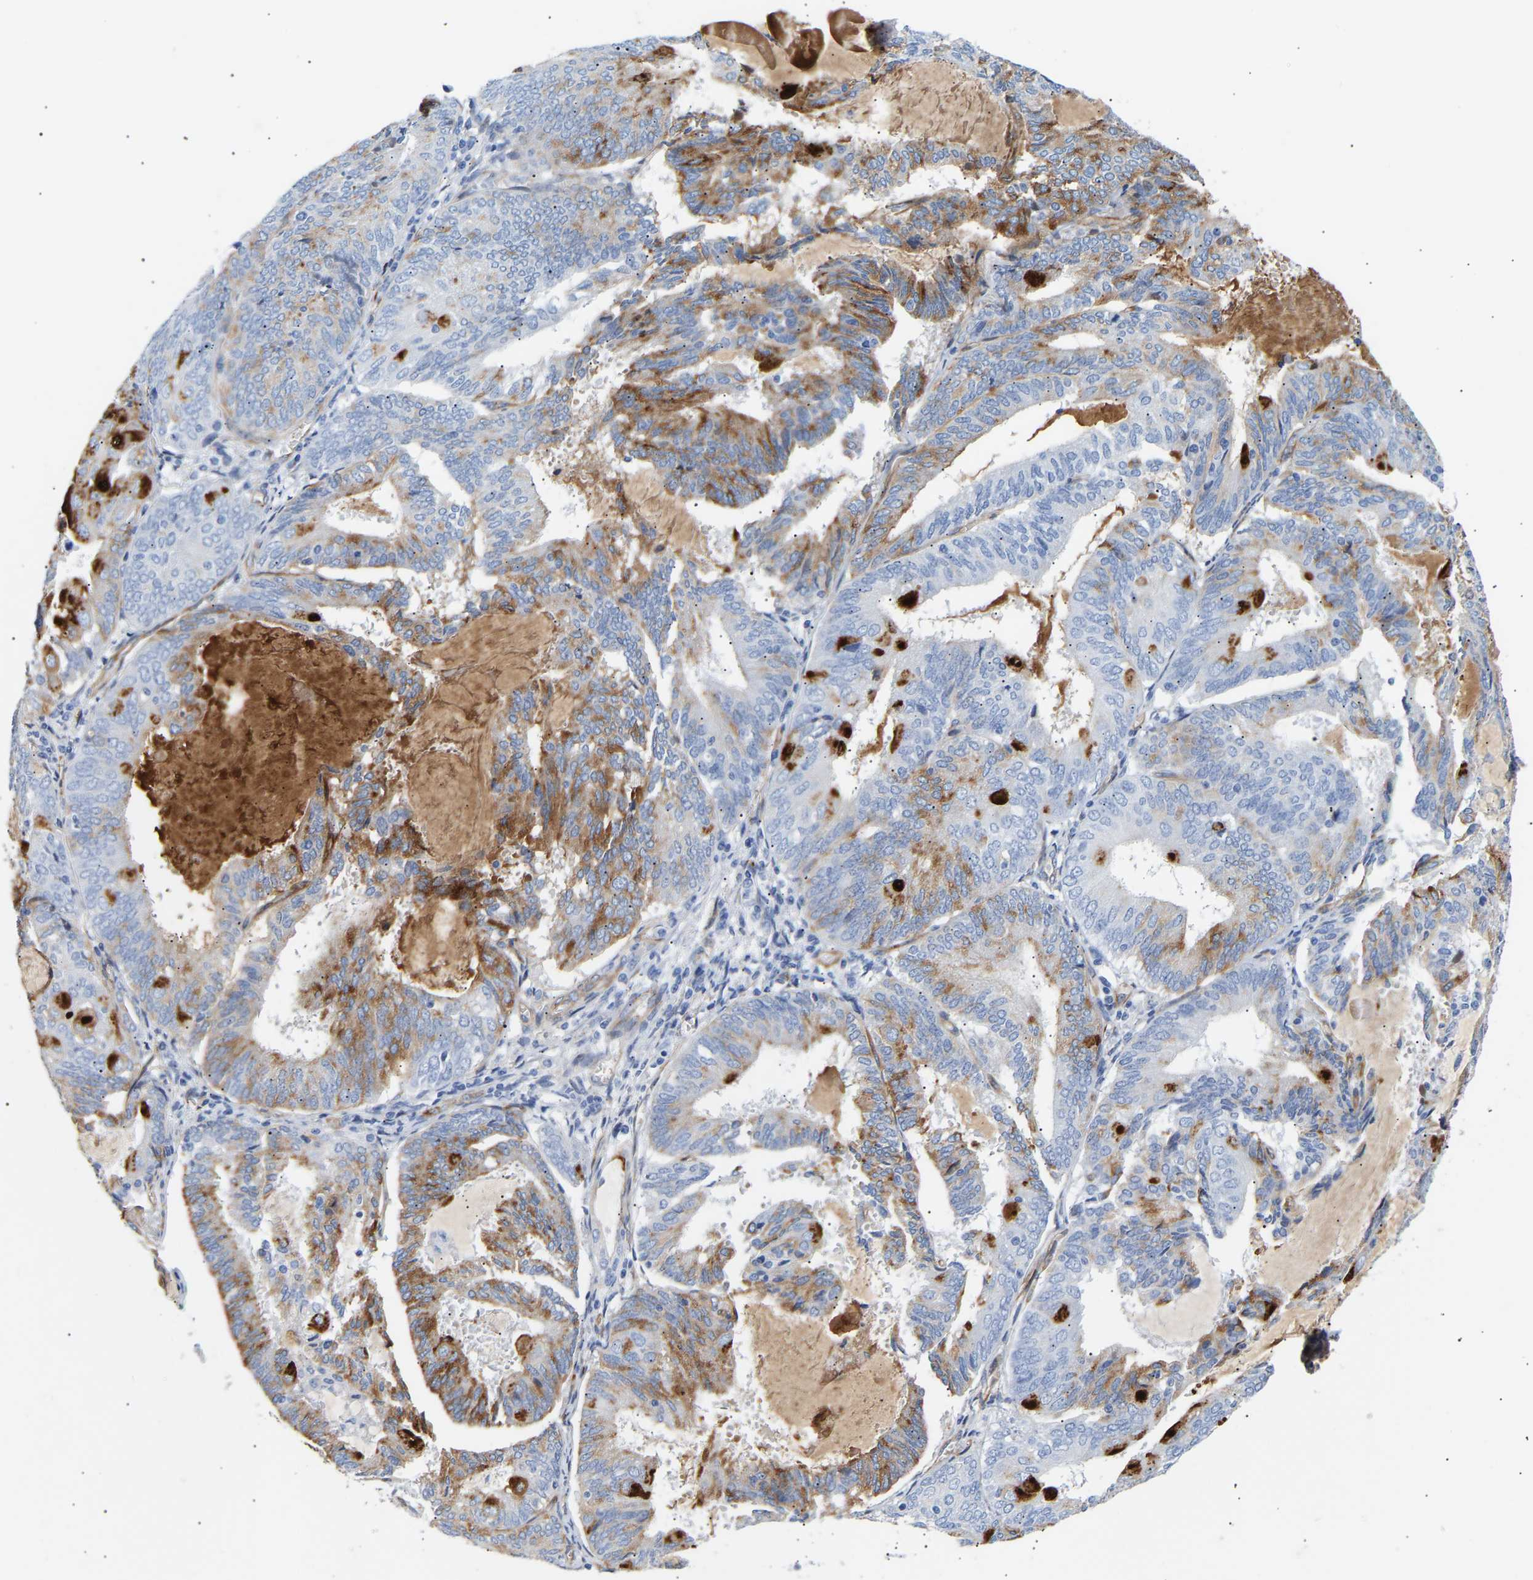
{"staining": {"intensity": "moderate", "quantity": "25%-75%", "location": "cytoplasmic/membranous"}, "tissue": "endometrial cancer", "cell_type": "Tumor cells", "image_type": "cancer", "snomed": [{"axis": "morphology", "description": "Adenocarcinoma, NOS"}, {"axis": "topography", "description": "Endometrium"}], "caption": "Endometrial adenocarcinoma stained for a protein (brown) shows moderate cytoplasmic/membranous positive positivity in about 25%-75% of tumor cells.", "gene": "IGFBP7", "patient": {"sex": "female", "age": 81}}